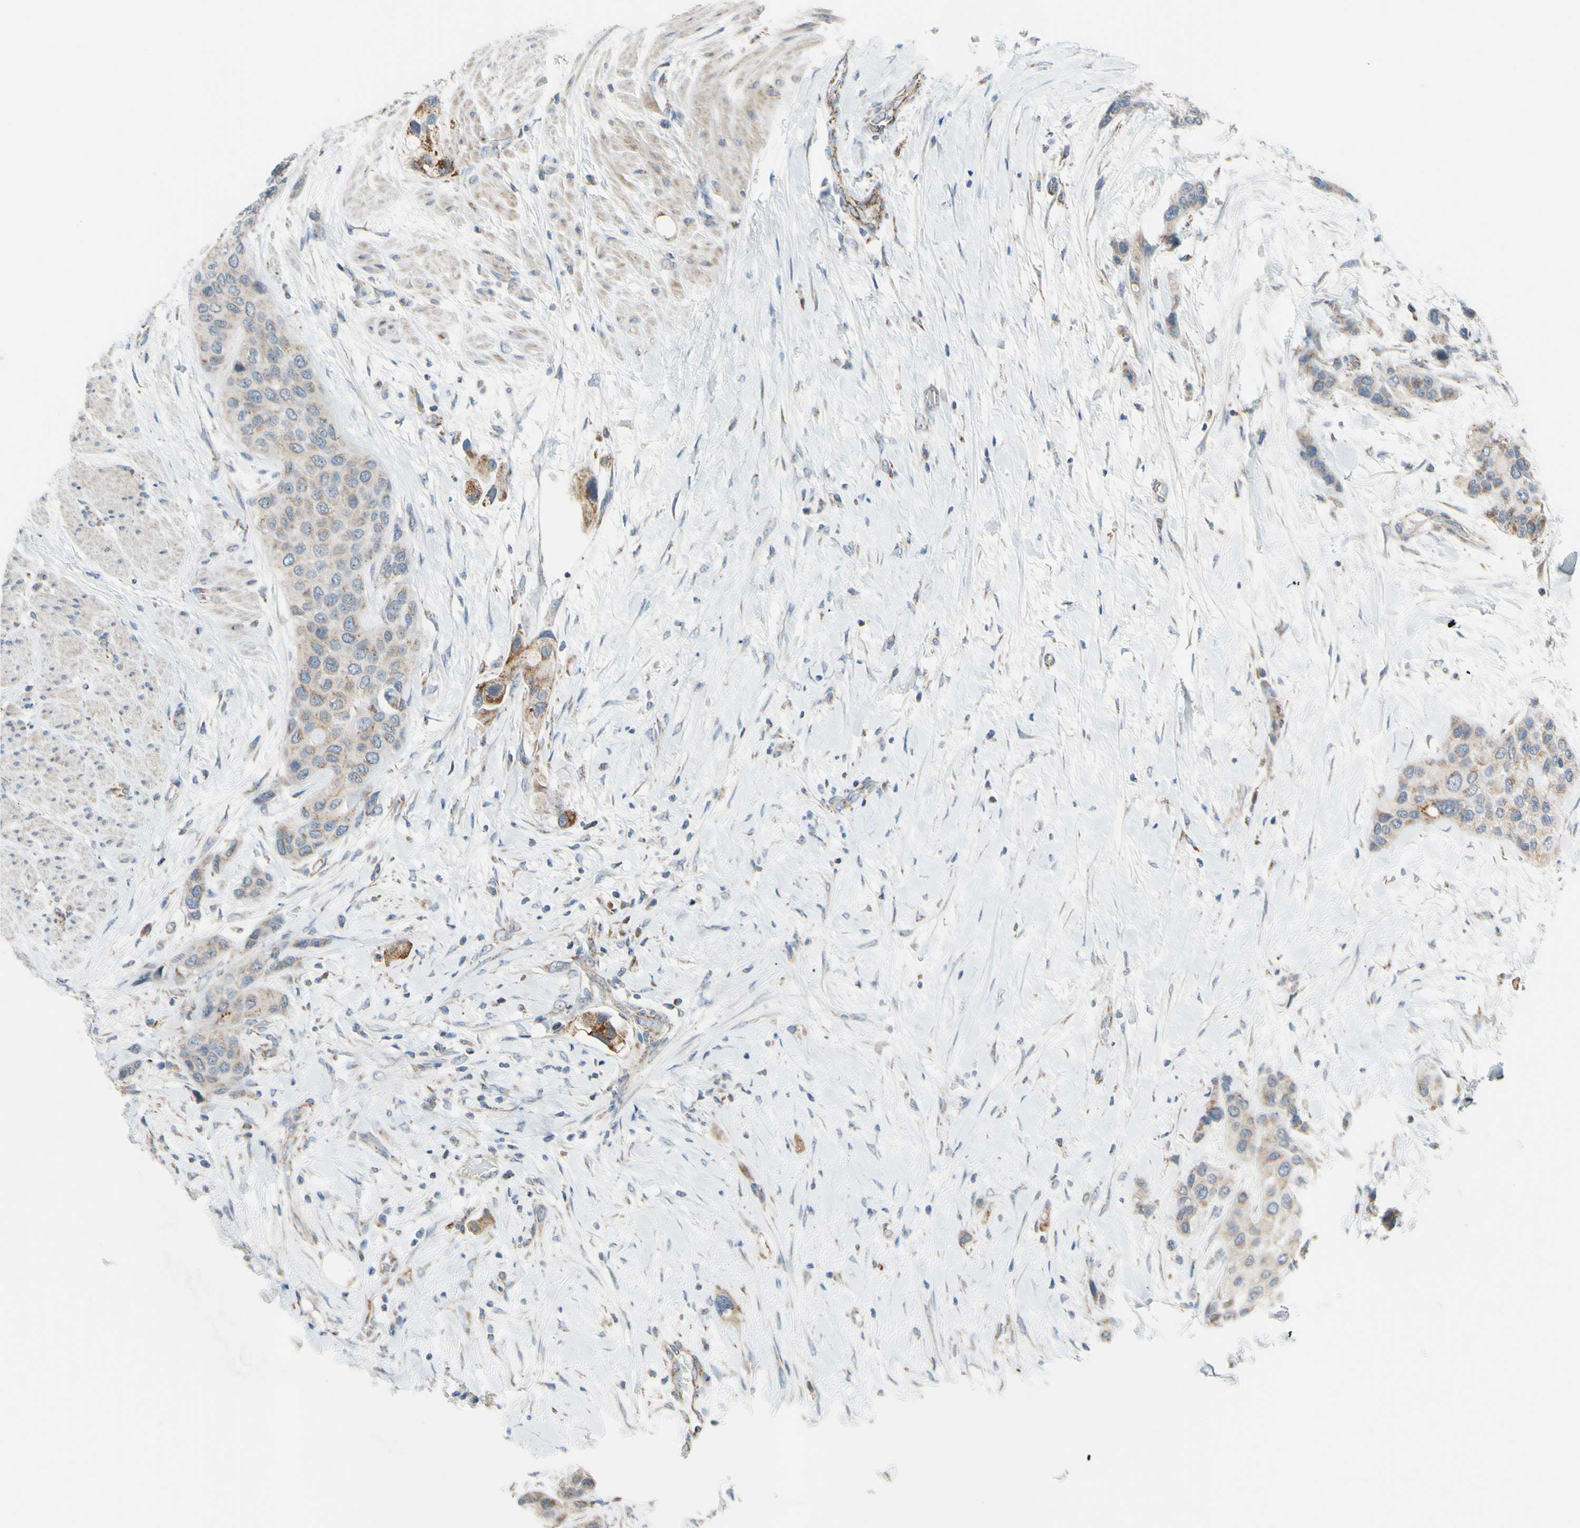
{"staining": {"intensity": "weak", "quantity": "25%-75%", "location": "cytoplasmic/membranous"}, "tissue": "urothelial cancer", "cell_type": "Tumor cells", "image_type": "cancer", "snomed": [{"axis": "morphology", "description": "Urothelial carcinoma, High grade"}, {"axis": "topography", "description": "Urinary bladder"}], "caption": "Immunohistochemistry of urothelial carcinoma (high-grade) reveals low levels of weak cytoplasmic/membranous positivity in about 25%-75% of tumor cells. (Brightfield microscopy of DAB IHC at high magnification).", "gene": "GLT8D1", "patient": {"sex": "female", "age": 56}}